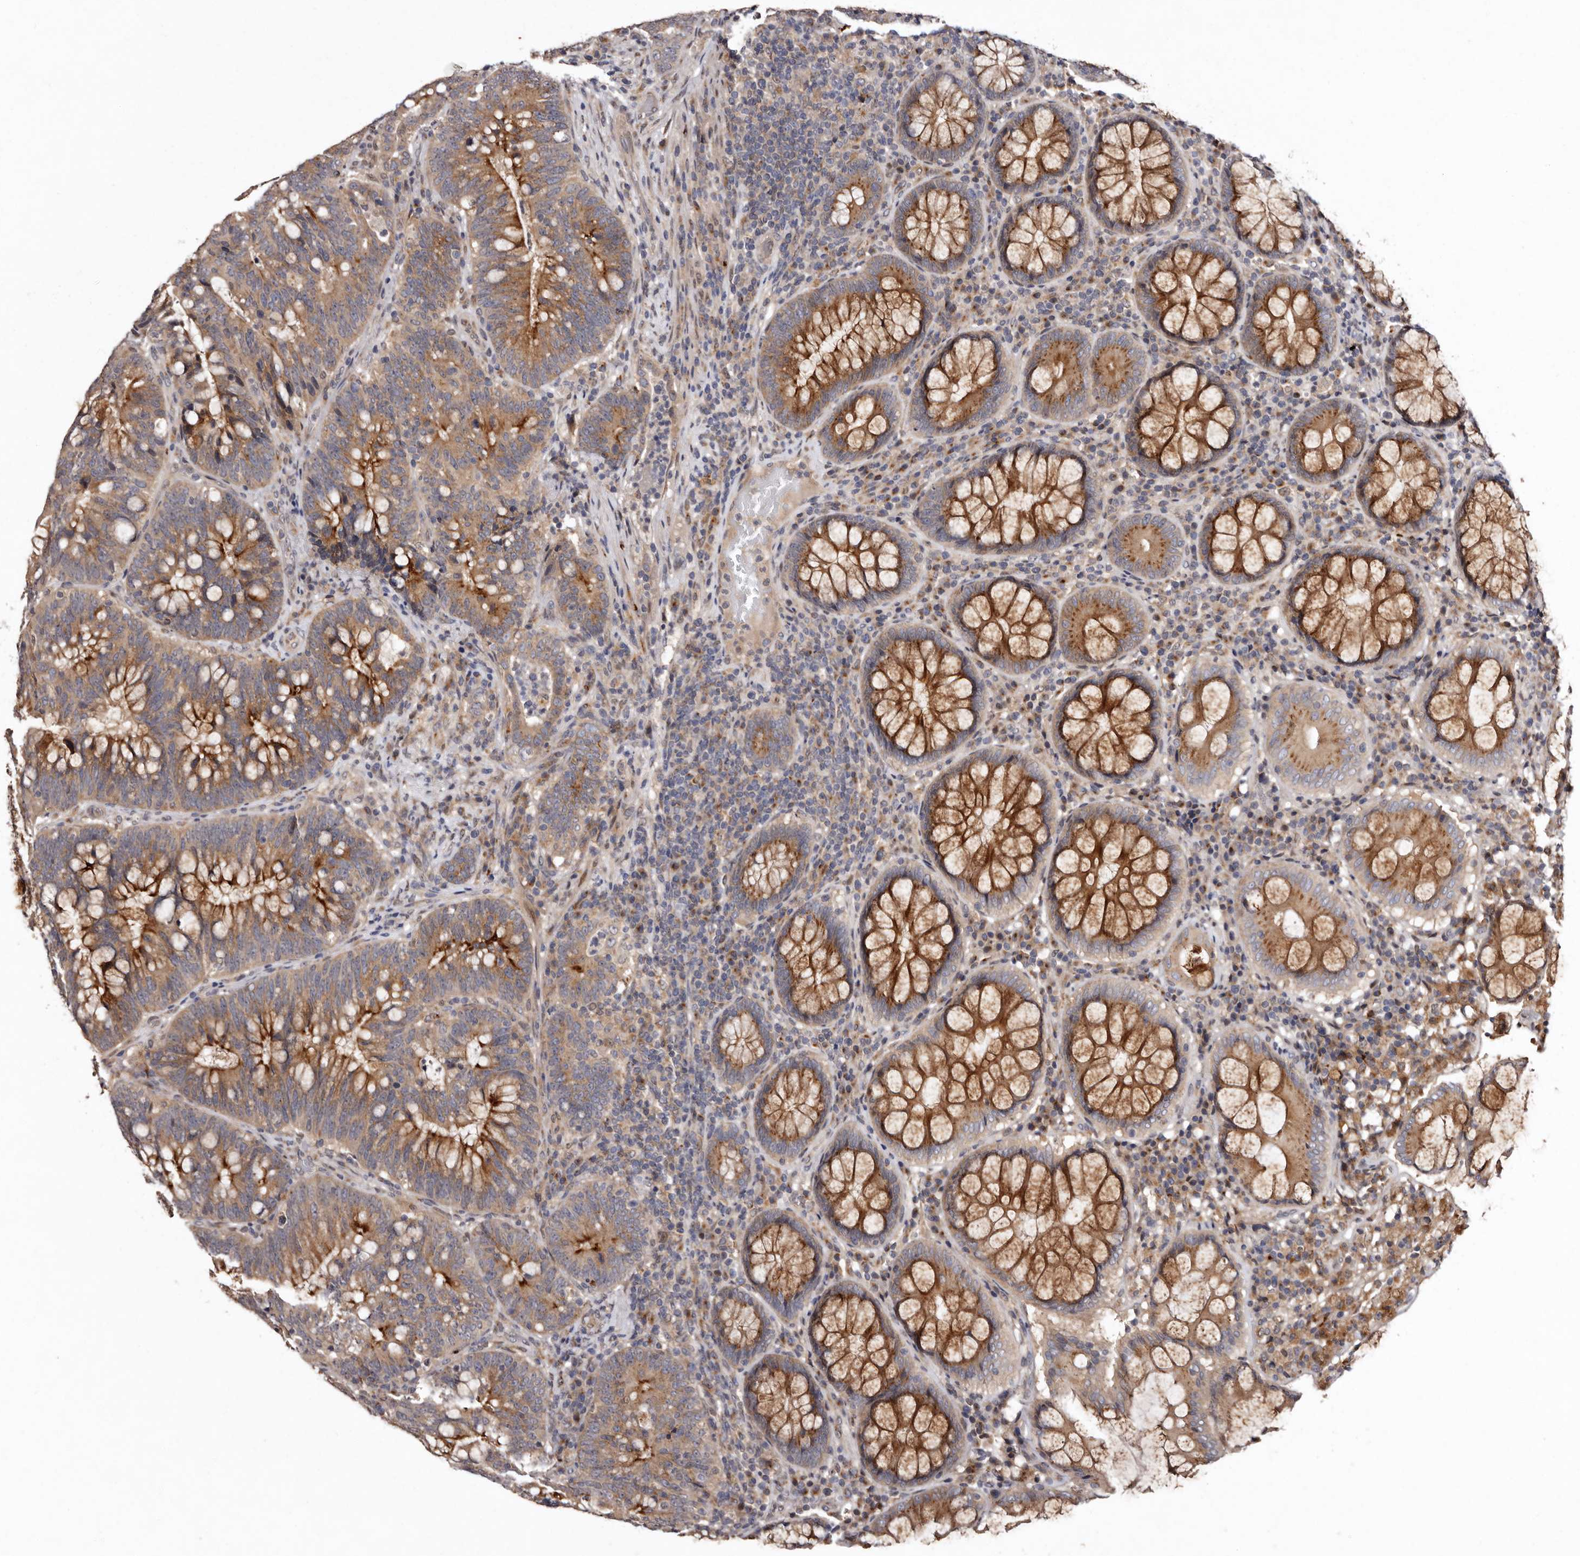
{"staining": {"intensity": "strong", "quantity": "<25%", "location": "cytoplasmic/membranous"}, "tissue": "colorectal cancer", "cell_type": "Tumor cells", "image_type": "cancer", "snomed": [{"axis": "morphology", "description": "Adenocarcinoma, NOS"}, {"axis": "topography", "description": "Colon"}], "caption": "Immunohistochemistry histopathology image of human colorectal cancer (adenocarcinoma) stained for a protein (brown), which exhibits medium levels of strong cytoplasmic/membranous expression in about <25% of tumor cells.", "gene": "FAM91A1", "patient": {"sex": "female", "age": 66}}